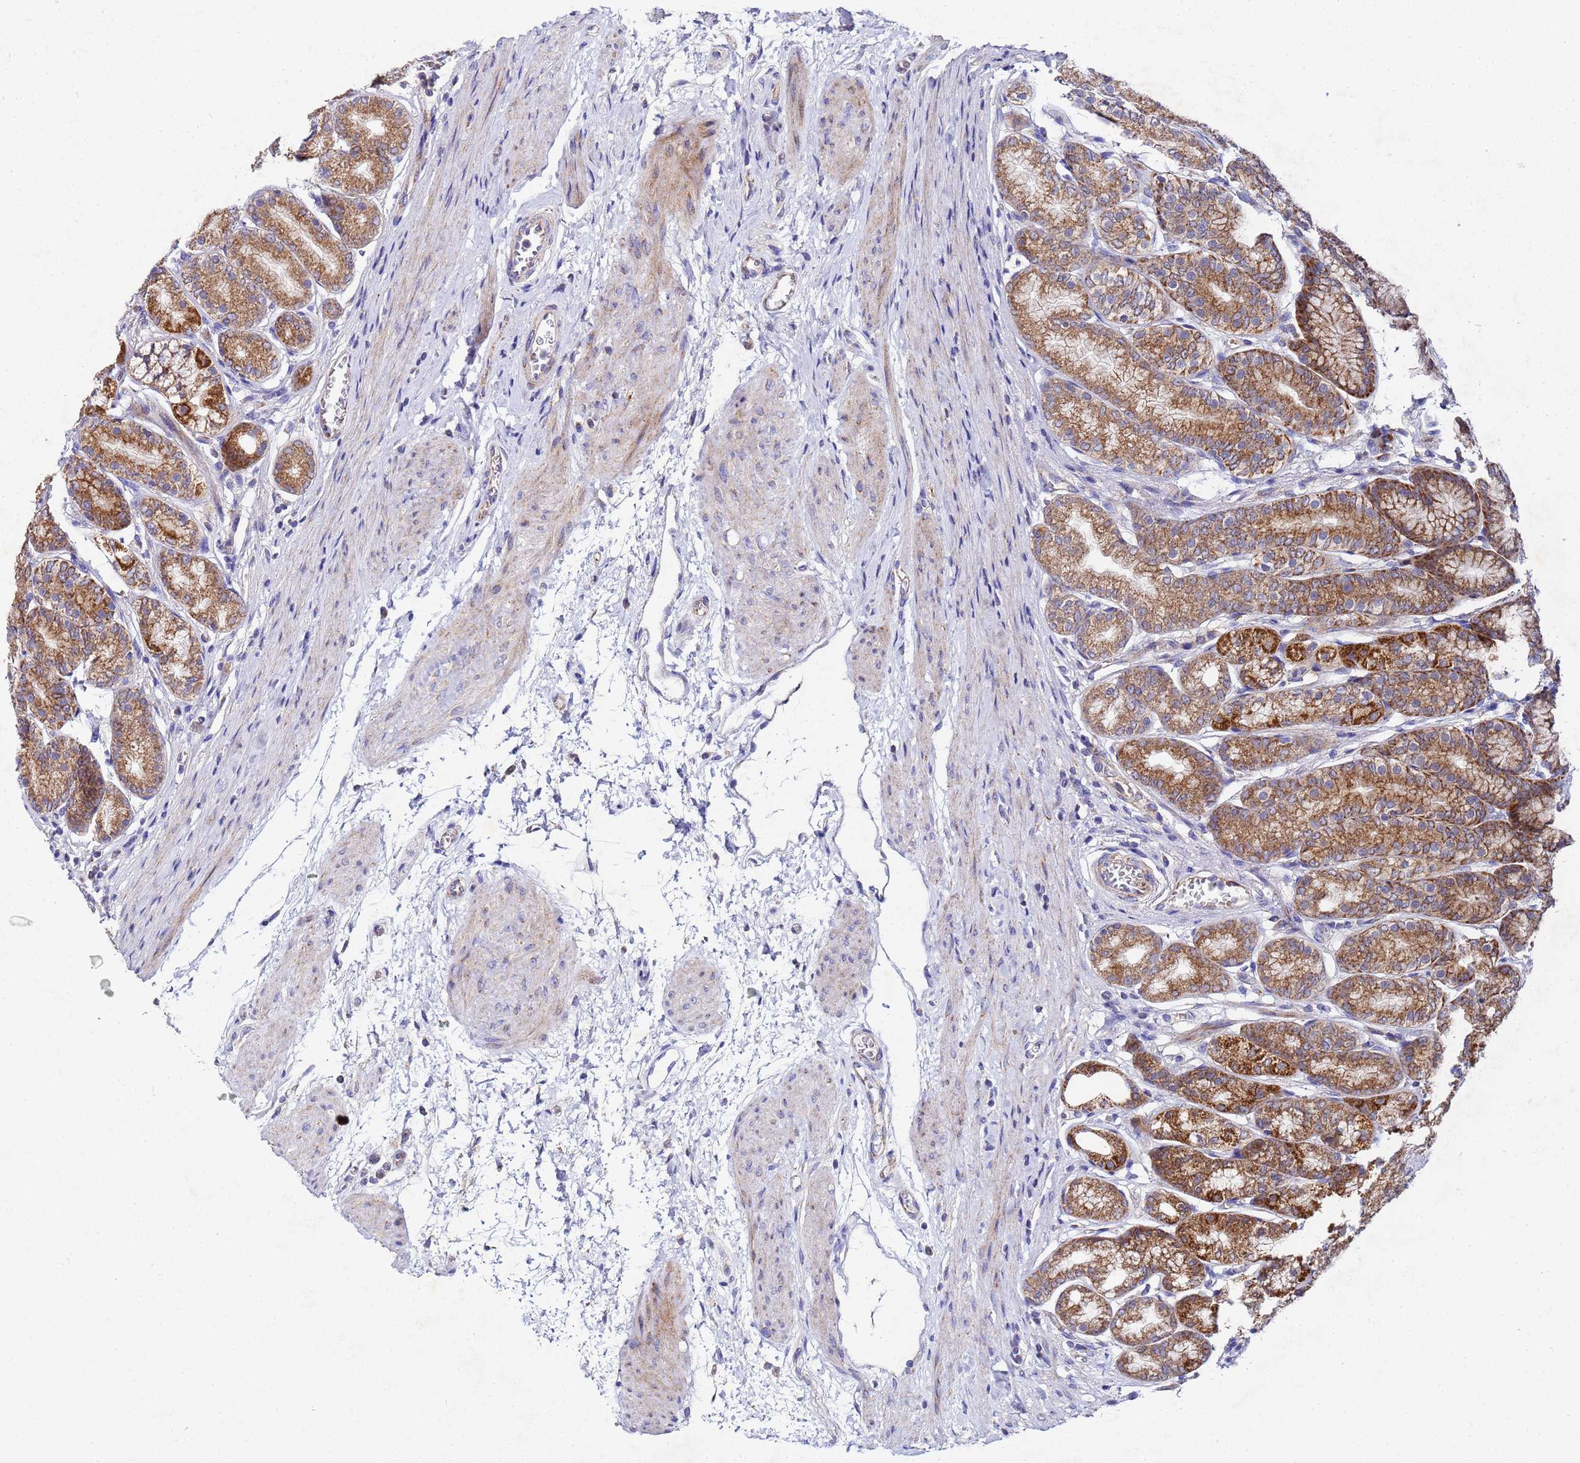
{"staining": {"intensity": "strong", "quantity": ">75%", "location": "cytoplasmic/membranous"}, "tissue": "stomach", "cell_type": "Glandular cells", "image_type": "normal", "snomed": [{"axis": "morphology", "description": "Normal tissue, NOS"}, {"axis": "morphology", "description": "Adenocarcinoma, NOS"}, {"axis": "morphology", "description": "Adenocarcinoma, High grade"}, {"axis": "topography", "description": "Stomach, upper"}, {"axis": "topography", "description": "Stomach"}], "caption": "A high-resolution photomicrograph shows immunohistochemistry staining of benign stomach, which reveals strong cytoplasmic/membranous positivity in approximately >75% of glandular cells. Immunohistochemistry (ihc) stains the protein in brown and the nuclei are stained blue.", "gene": "FAHD2A", "patient": {"sex": "female", "age": 65}}